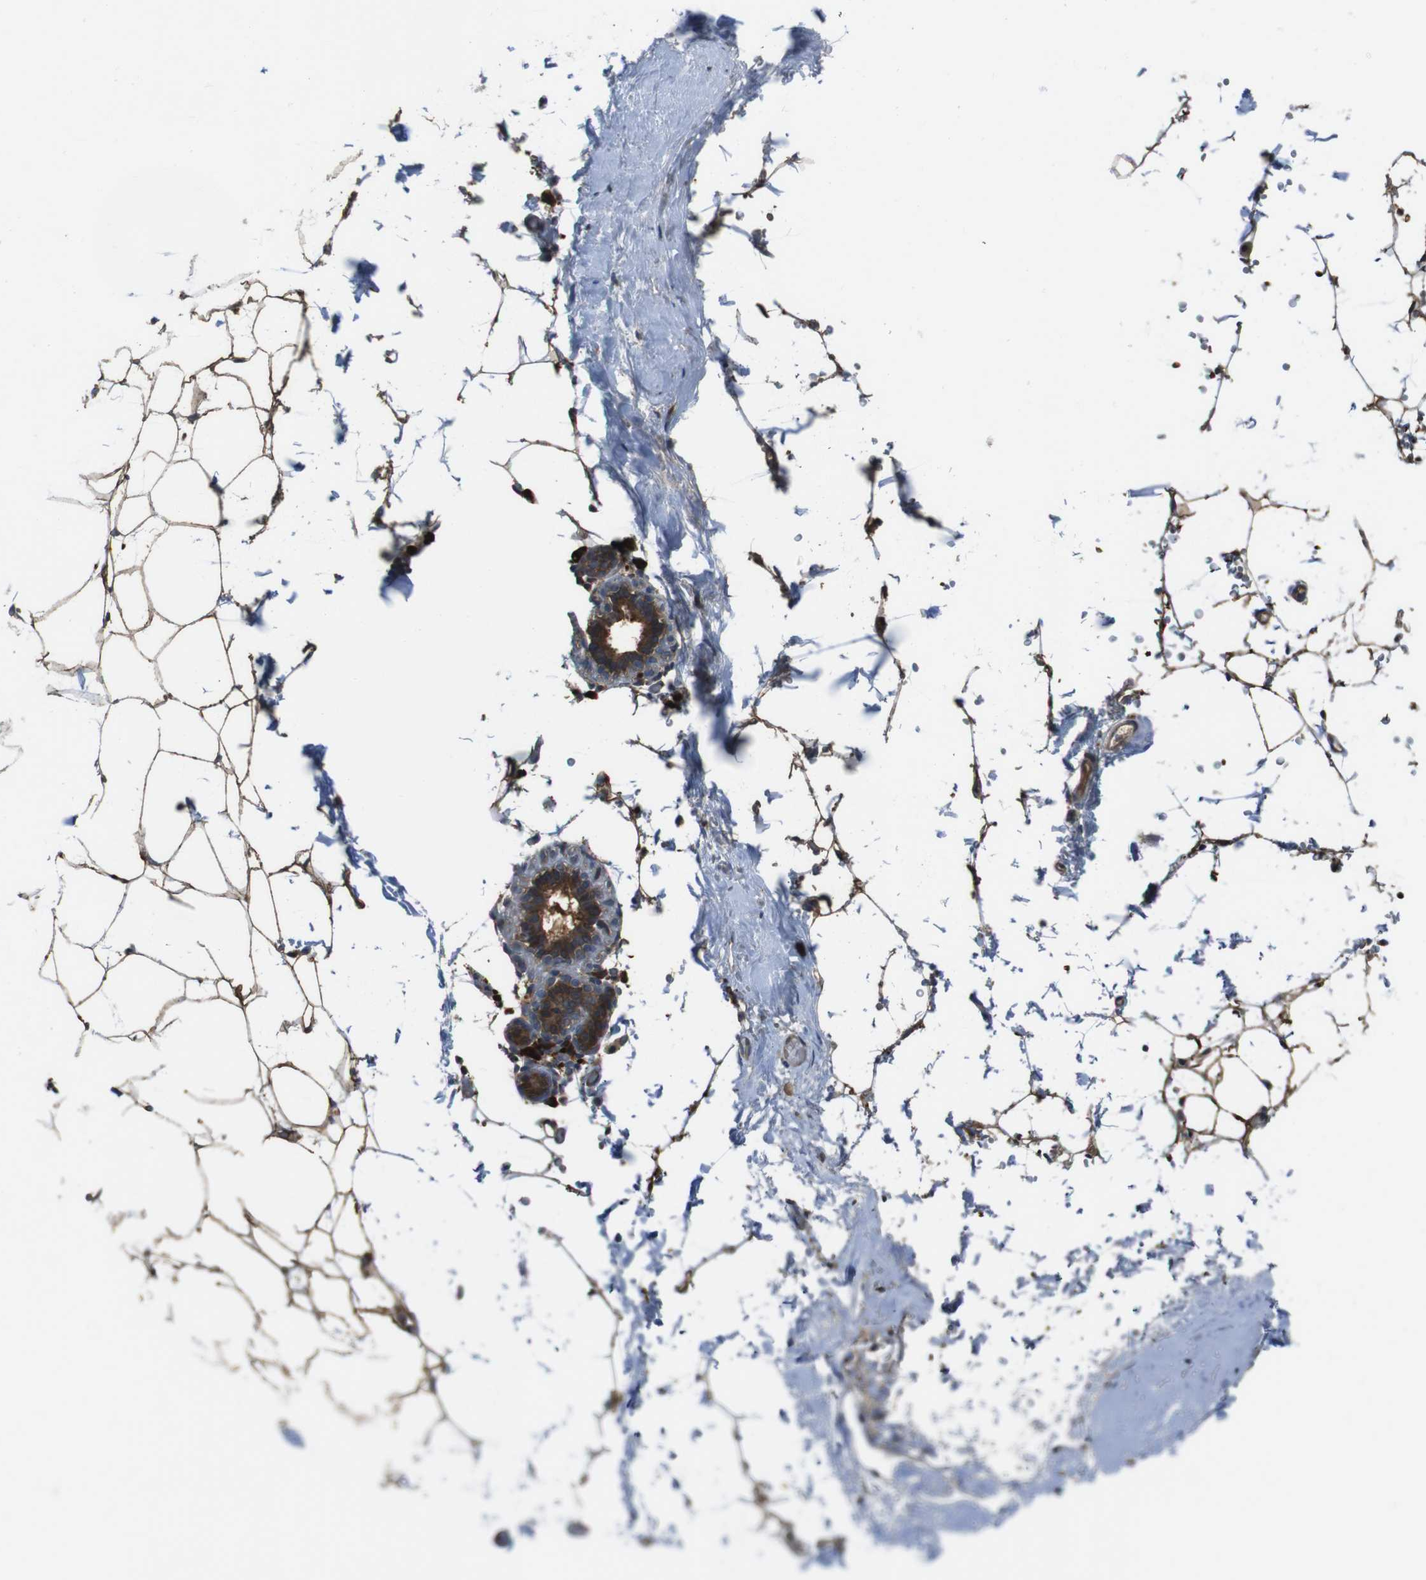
{"staining": {"intensity": "strong", "quantity": ">75%", "location": "cytoplasmic/membranous"}, "tissue": "adipose tissue", "cell_type": "Adipocytes", "image_type": "normal", "snomed": [{"axis": "morphology", "description": "Normal tissue, NOS"}, {"axis": "topography", "description": "Breast"}, {"axis": "topography", "description": "Soft tissue"}], "caption": "Adipose tissue stained with a brown dye demonstrates strong cytoplasmic/membranous positive expression in about >75% of adipocytes.", "gene": "SSR3", "patient": {"sex": "female", "age": 75}}